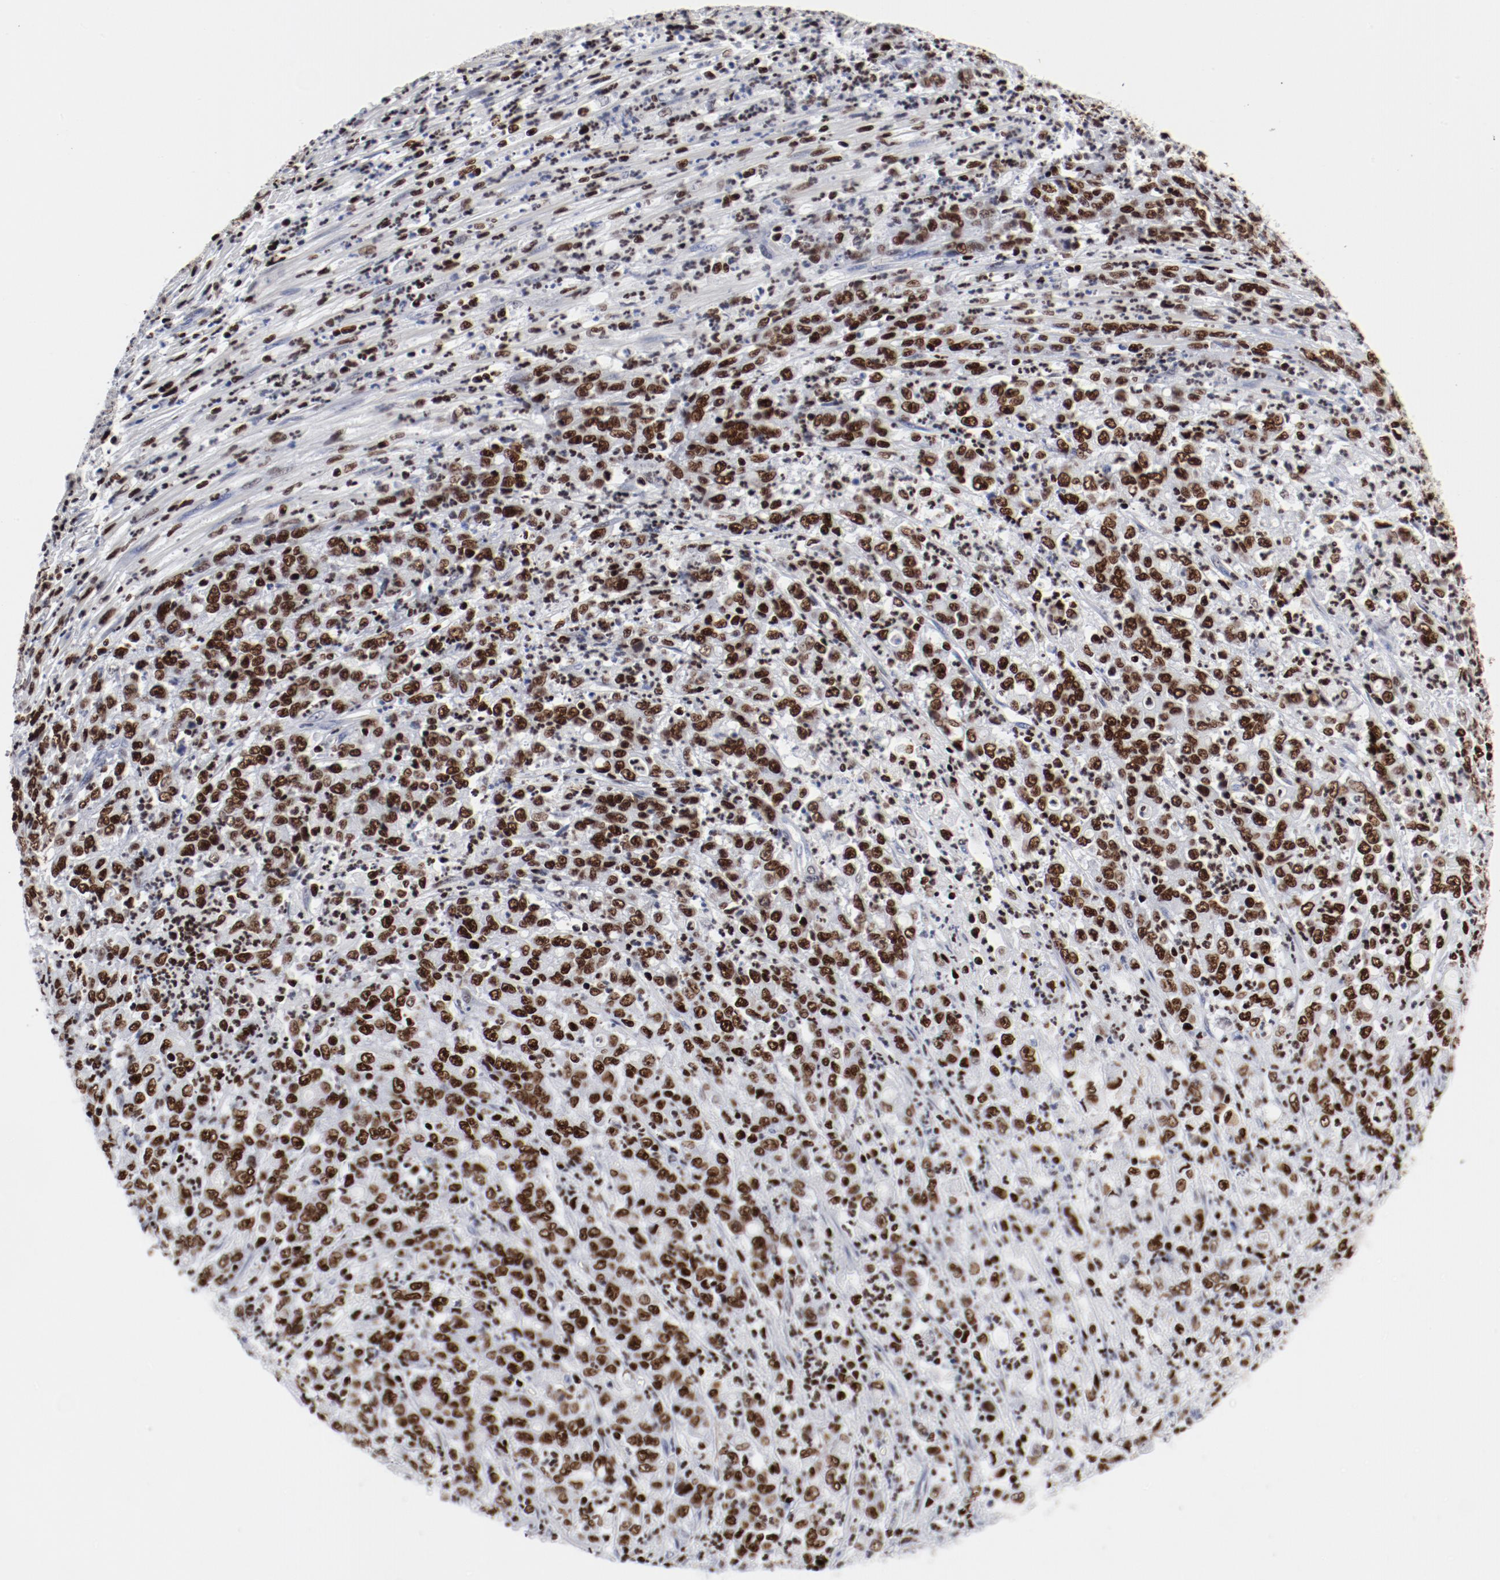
{"staining": {"intensity": "strong", "quantity": ">75%", "location": "nuclear"}, "tissue": "stomach cancer", "cell_type": "Tumor cells", "image_type": "cancer", "snomed": [{"axis": "morphology", "description": "Adenocarcinoma, NOS"}, {"axis": "topography", "description": "Stomach, lower"}], "caption": "Protein expression analysis of stomach cancer demonstrates strong nuclear expression in about >75% of tumor cells.", "gene": "SMARCC2", "patient": {"sex": "female", "age": 71}}